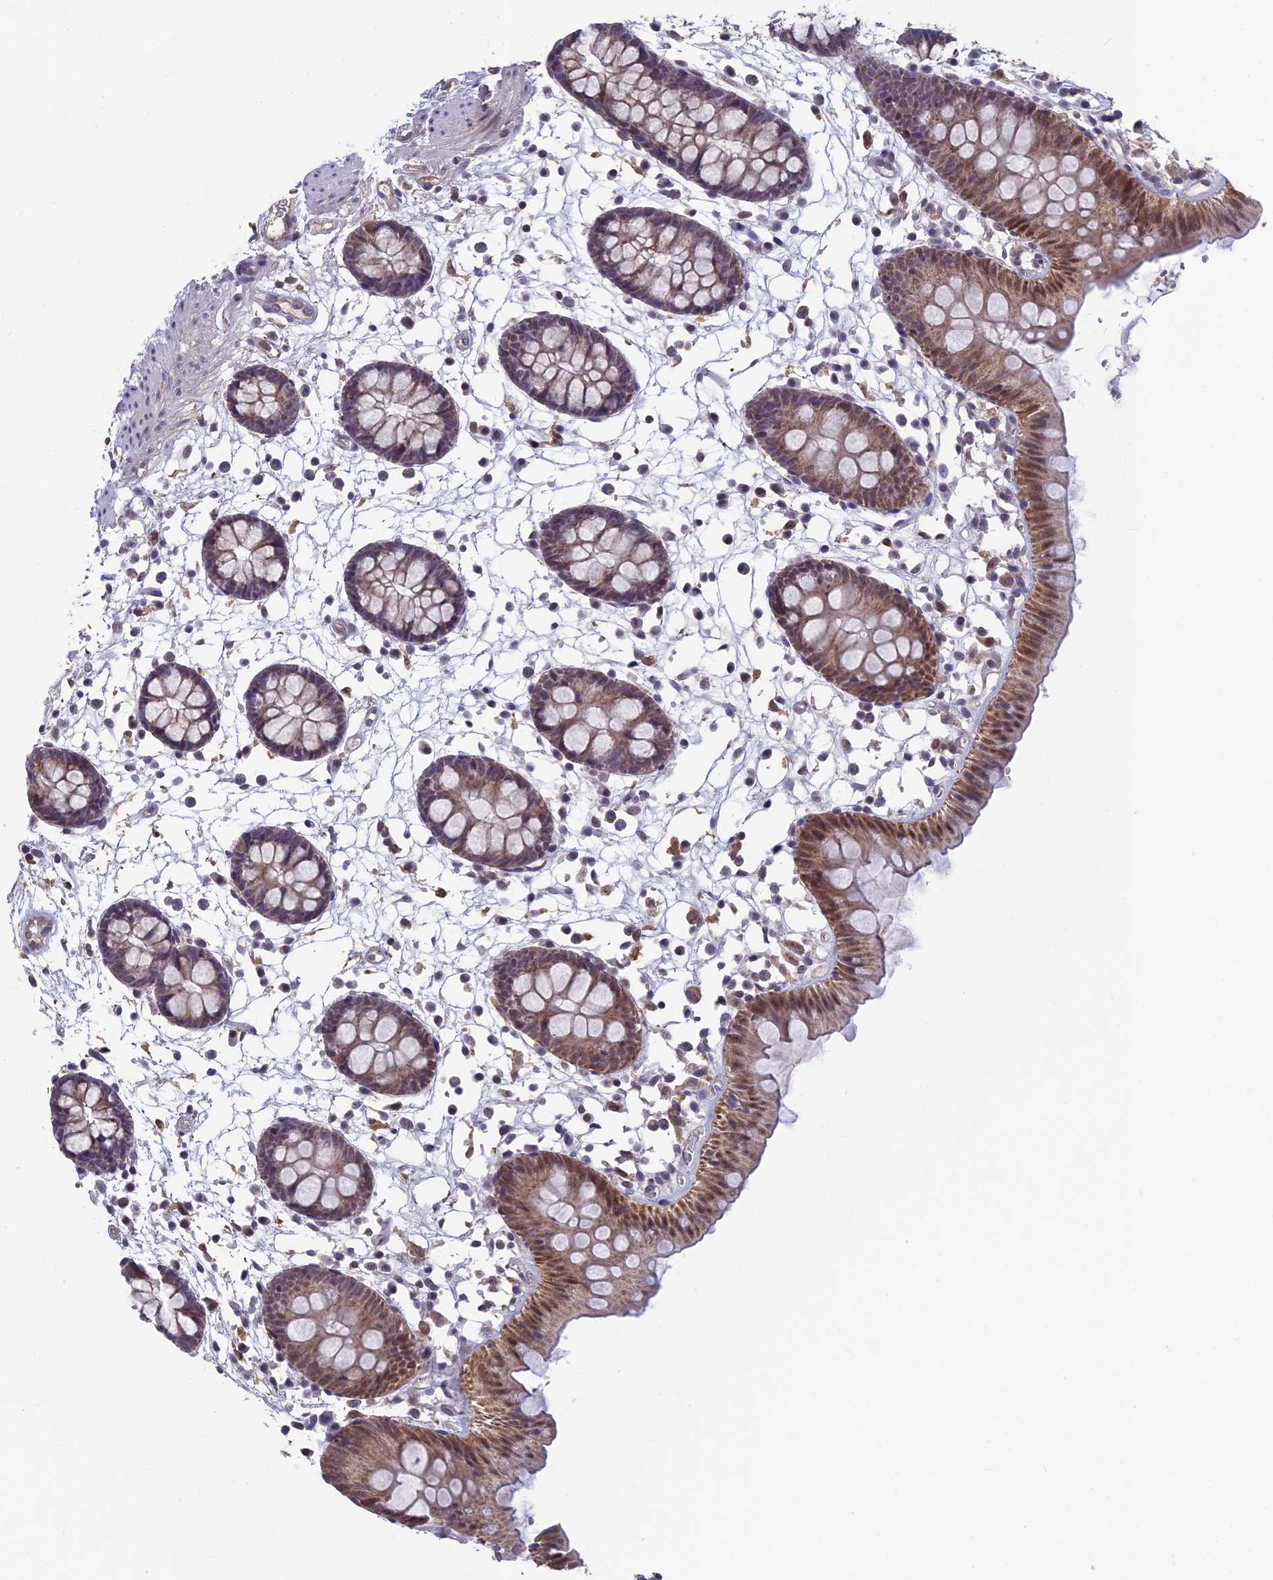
{"staining": {"intensity": "moderate", "quantity": "25%-75%", "location": "cytoplasmic/membranous"}, "tissue": "colon", "cell_type": "Endothelial cells", "image_type": "normal", "snomed": [{"axis": "morphology", "description": "Normal tissue, NOS"}, {"axis": "topography", "description": "Colon"}], "caption": "A brown stain shows moderate cytoplasmic/membranous expression of a protein in endothelial cells of normal colon. (Stains: DAB in brown, nuclei in blue, Microscopy: brightfield microscopy at high magnification).", "gene": "MT", "patient": {"sex": "male", "age": 56}}